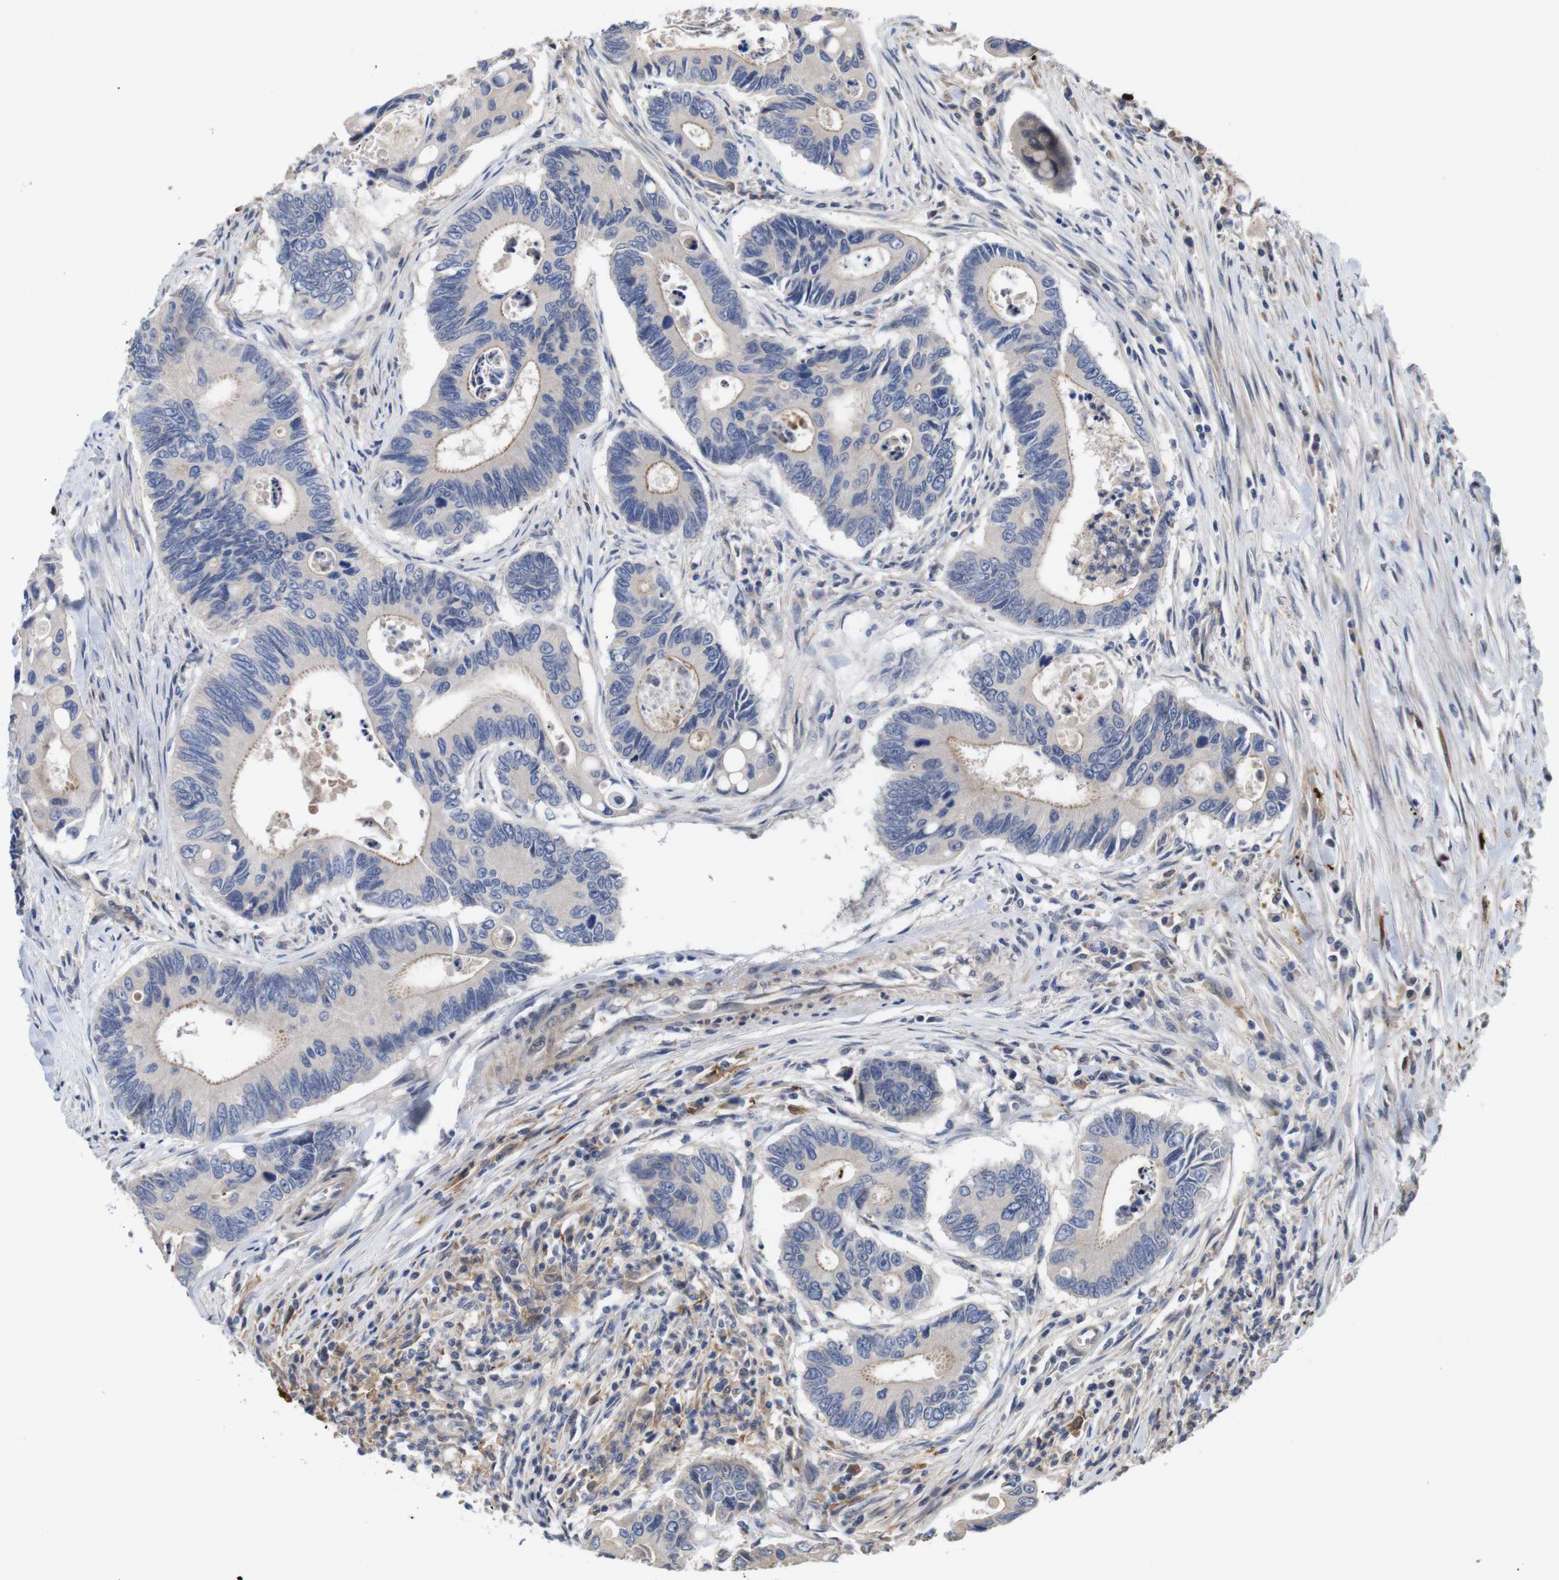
{"staining": {"intensity": "weak", "quantity": "25%-75%", "location": "cytoplasmic/membranous"}, "tissue": "colorectal cancer", "cell_type": "Tumor cells", "image_type": "cancer", "snomed": [{"axis": "morphology", "description": "Inflammation, NOS"}, {"axis": "morphology", "description": "Adenocarcinoma, NOS"}, {"axis": "topography", "description": "Colon"}], "caption": "Immunohistochemical staining of human colorectal cancer (adenocarcinoma) demonstrates low levels of weak cytoplasmic/membranous protein positivity in about 25%-75% of tumor cells.", "gene": "SPRY3", "patient": {"sex": "male", "age": 72}}